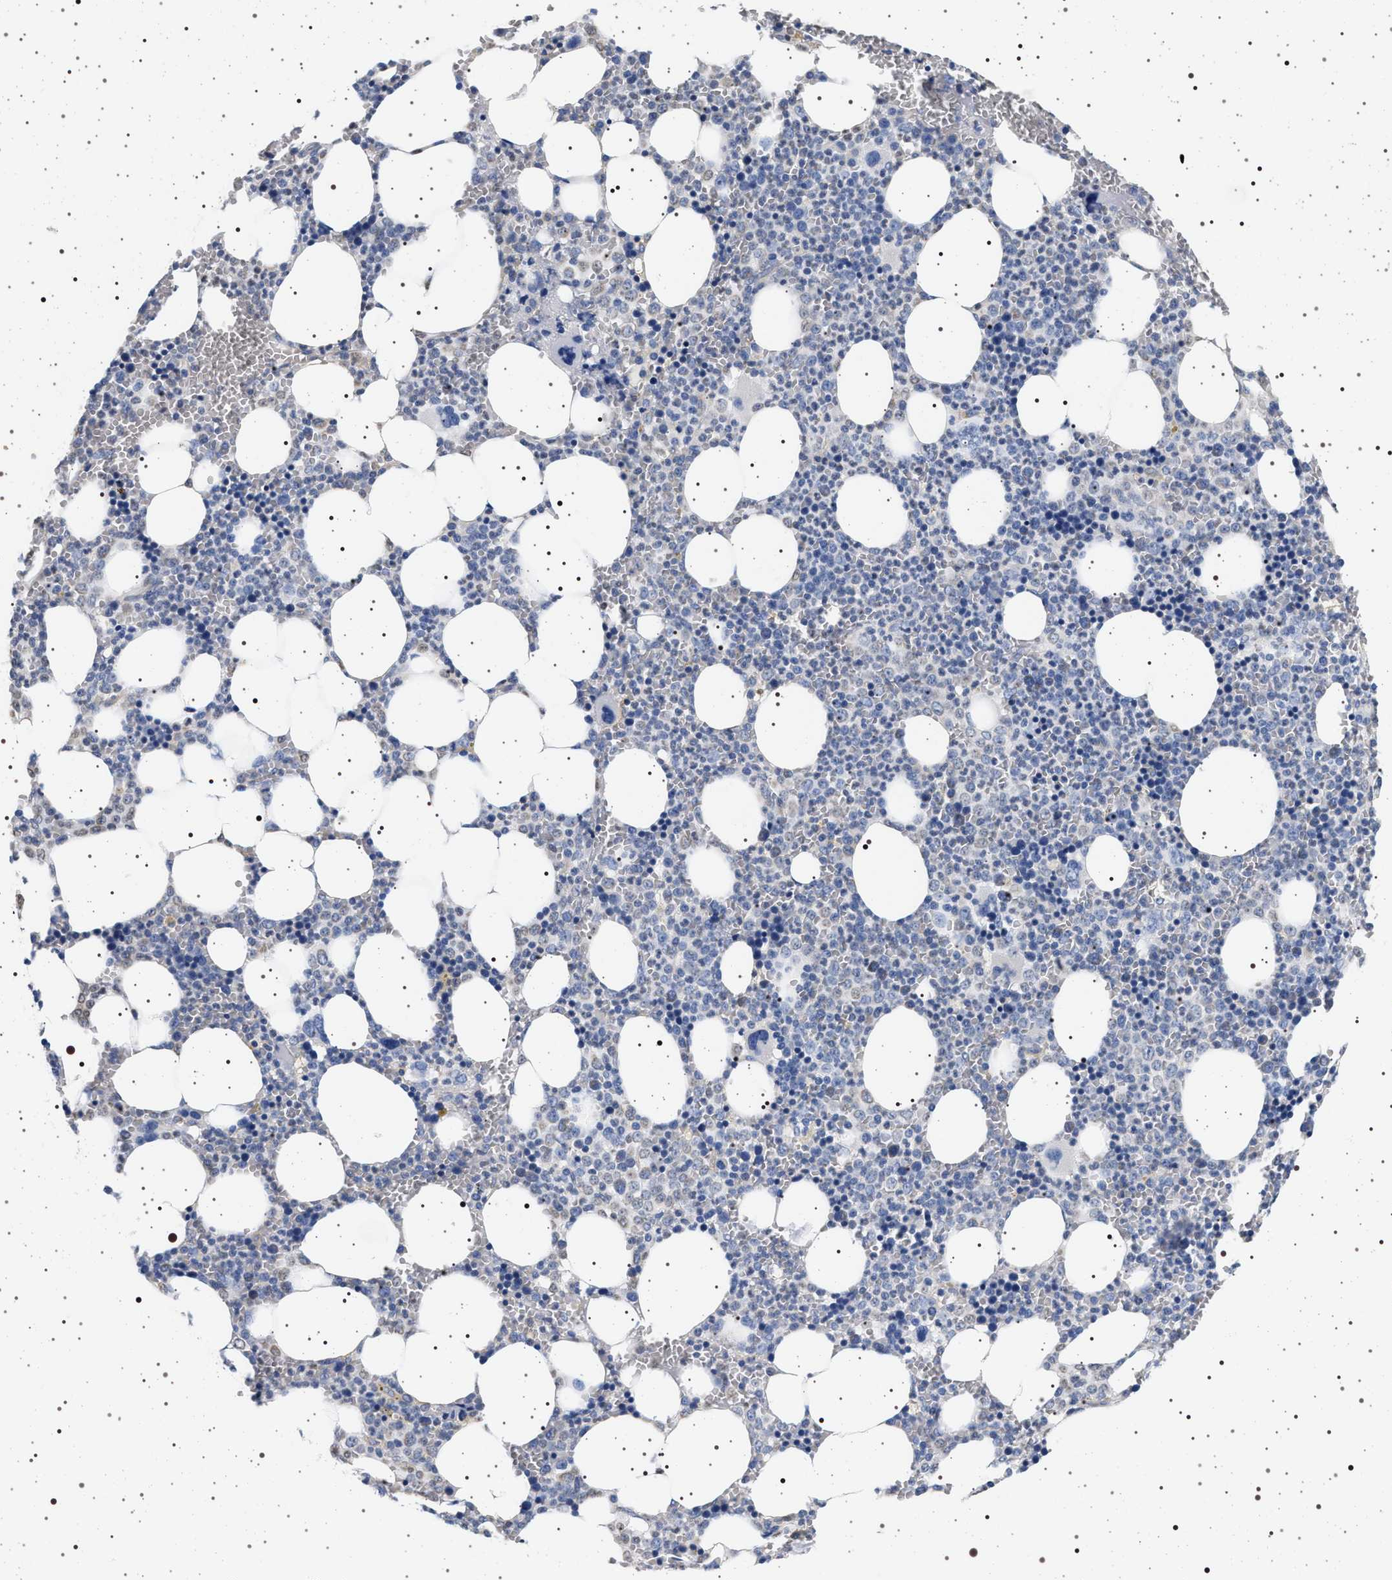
{"staining": {"intensity": "negative", "quantity": "none", "location": "none"}, "tissue": "bone marrow", "cell_type": "Hematopoietic cells", "image_type": "normal", "snomed": [{"axis": "morphology", "description": "Normal tissue, NOS"}, {"axis": "morphology", "description": "Inflammation, NOS"}, {"axis": "topography", "description": "Bone marrow"}], "caption": "Immunohistochemical staining of unremarkable human bone marrow shows no significant staining in hematopoietic cells.", "gene": "HSD17B1", "patient": {"sex": "female", "age": 67}}